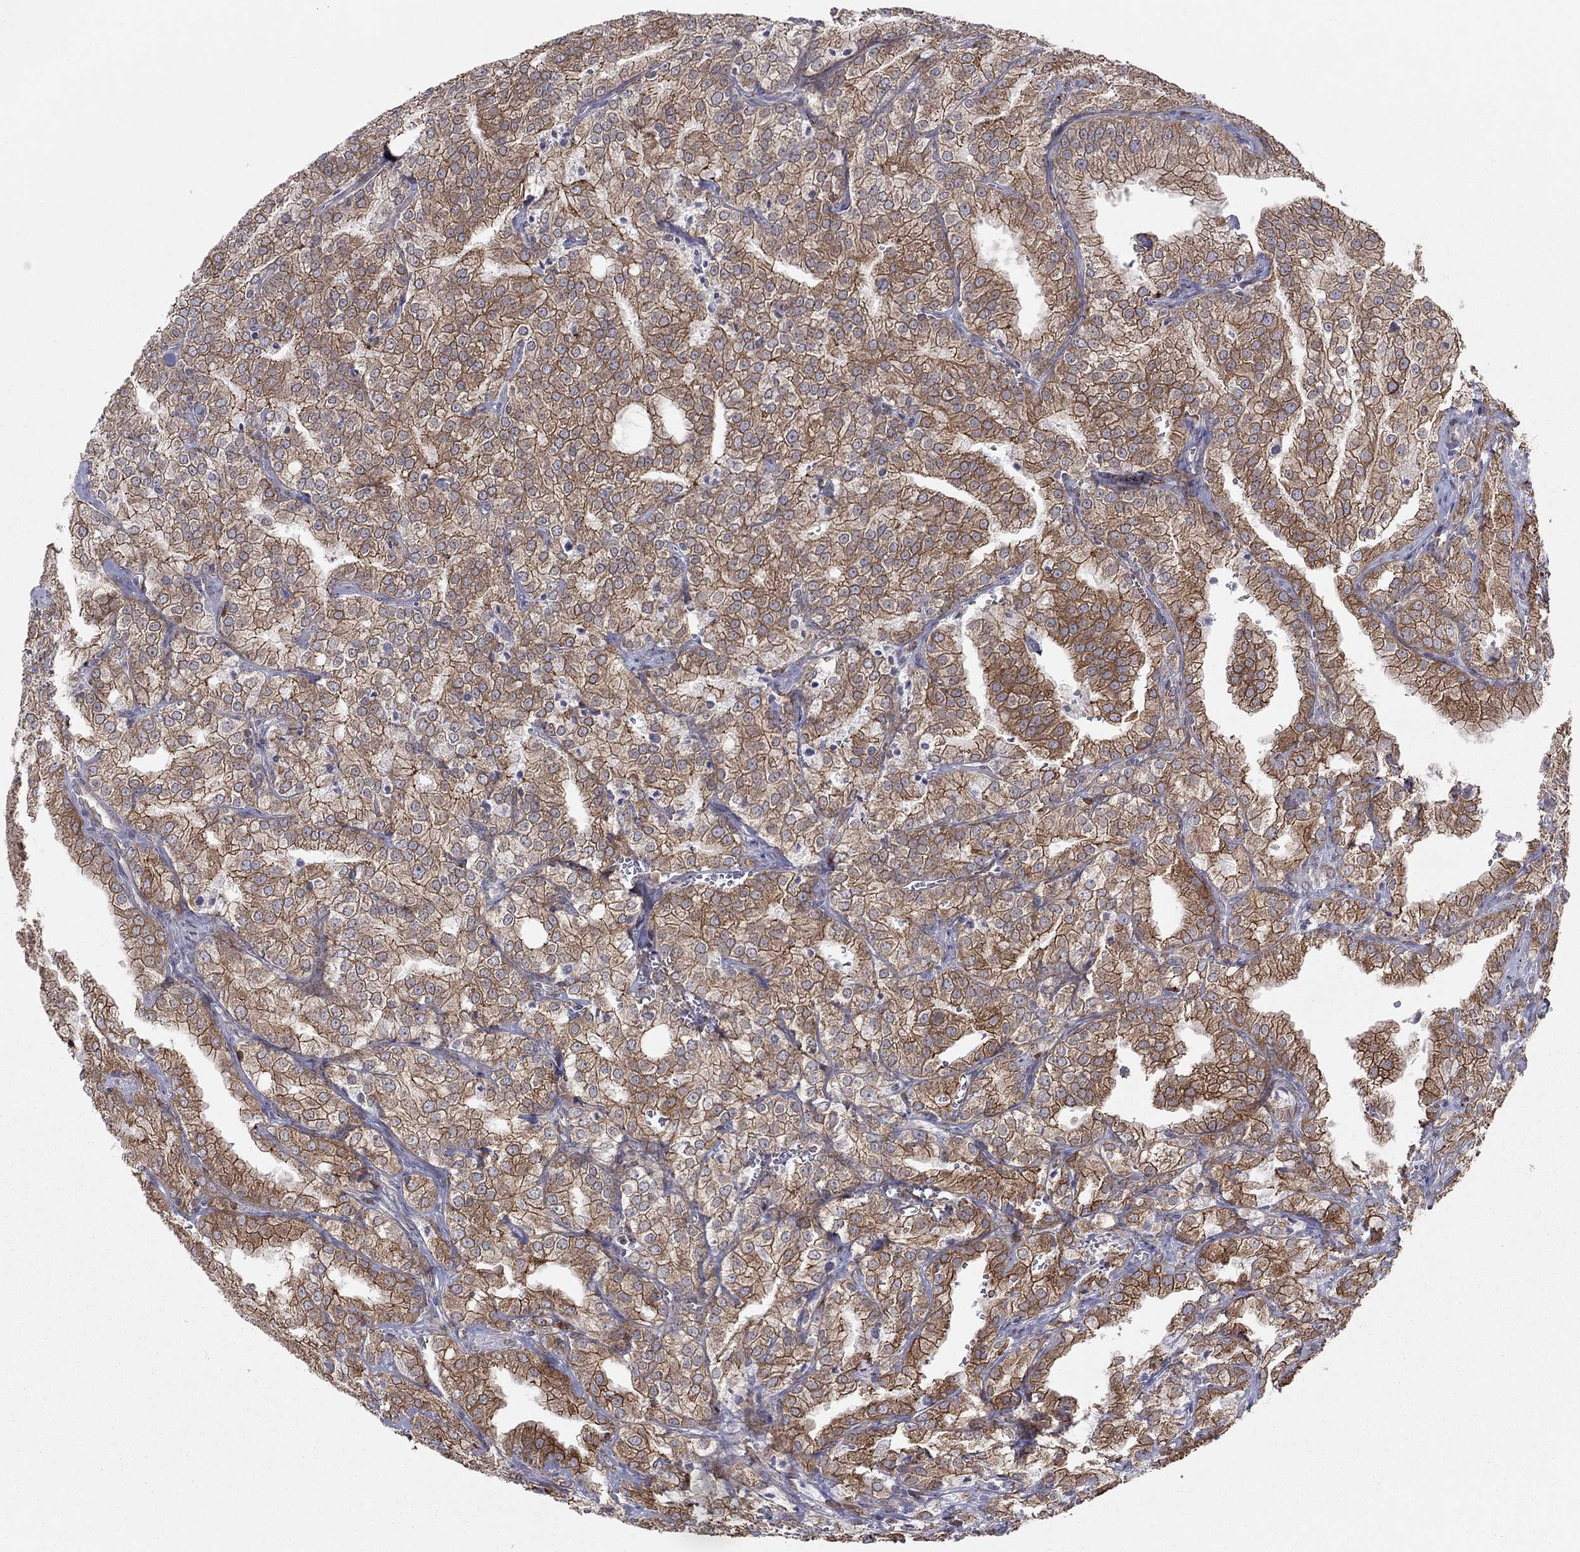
{"staining": {"intensity": "strong", "quantity": "25%-75%", "location": "cytoplasmic/membranous"}, "tissue": "prostate cancer", "cell_type": "Tumor cells", "image_type": "cancer", "snomed": [{"axis": "morphology", "description": "Adenocarcinoma, NOS"}, {"axis": "topography", "description": "Prostate"}], "caption": "Immunohistochemical staining of adenocarcinoma (prostate) exhibits high levels of strong cytoplasmic/membranous staining in about 25%-75% of tumor cells. (Brightfield microscopy of DAB IHC at high magnification).", "gene": "YIF1A", "patient": {"sex": "male", "age": 70}}